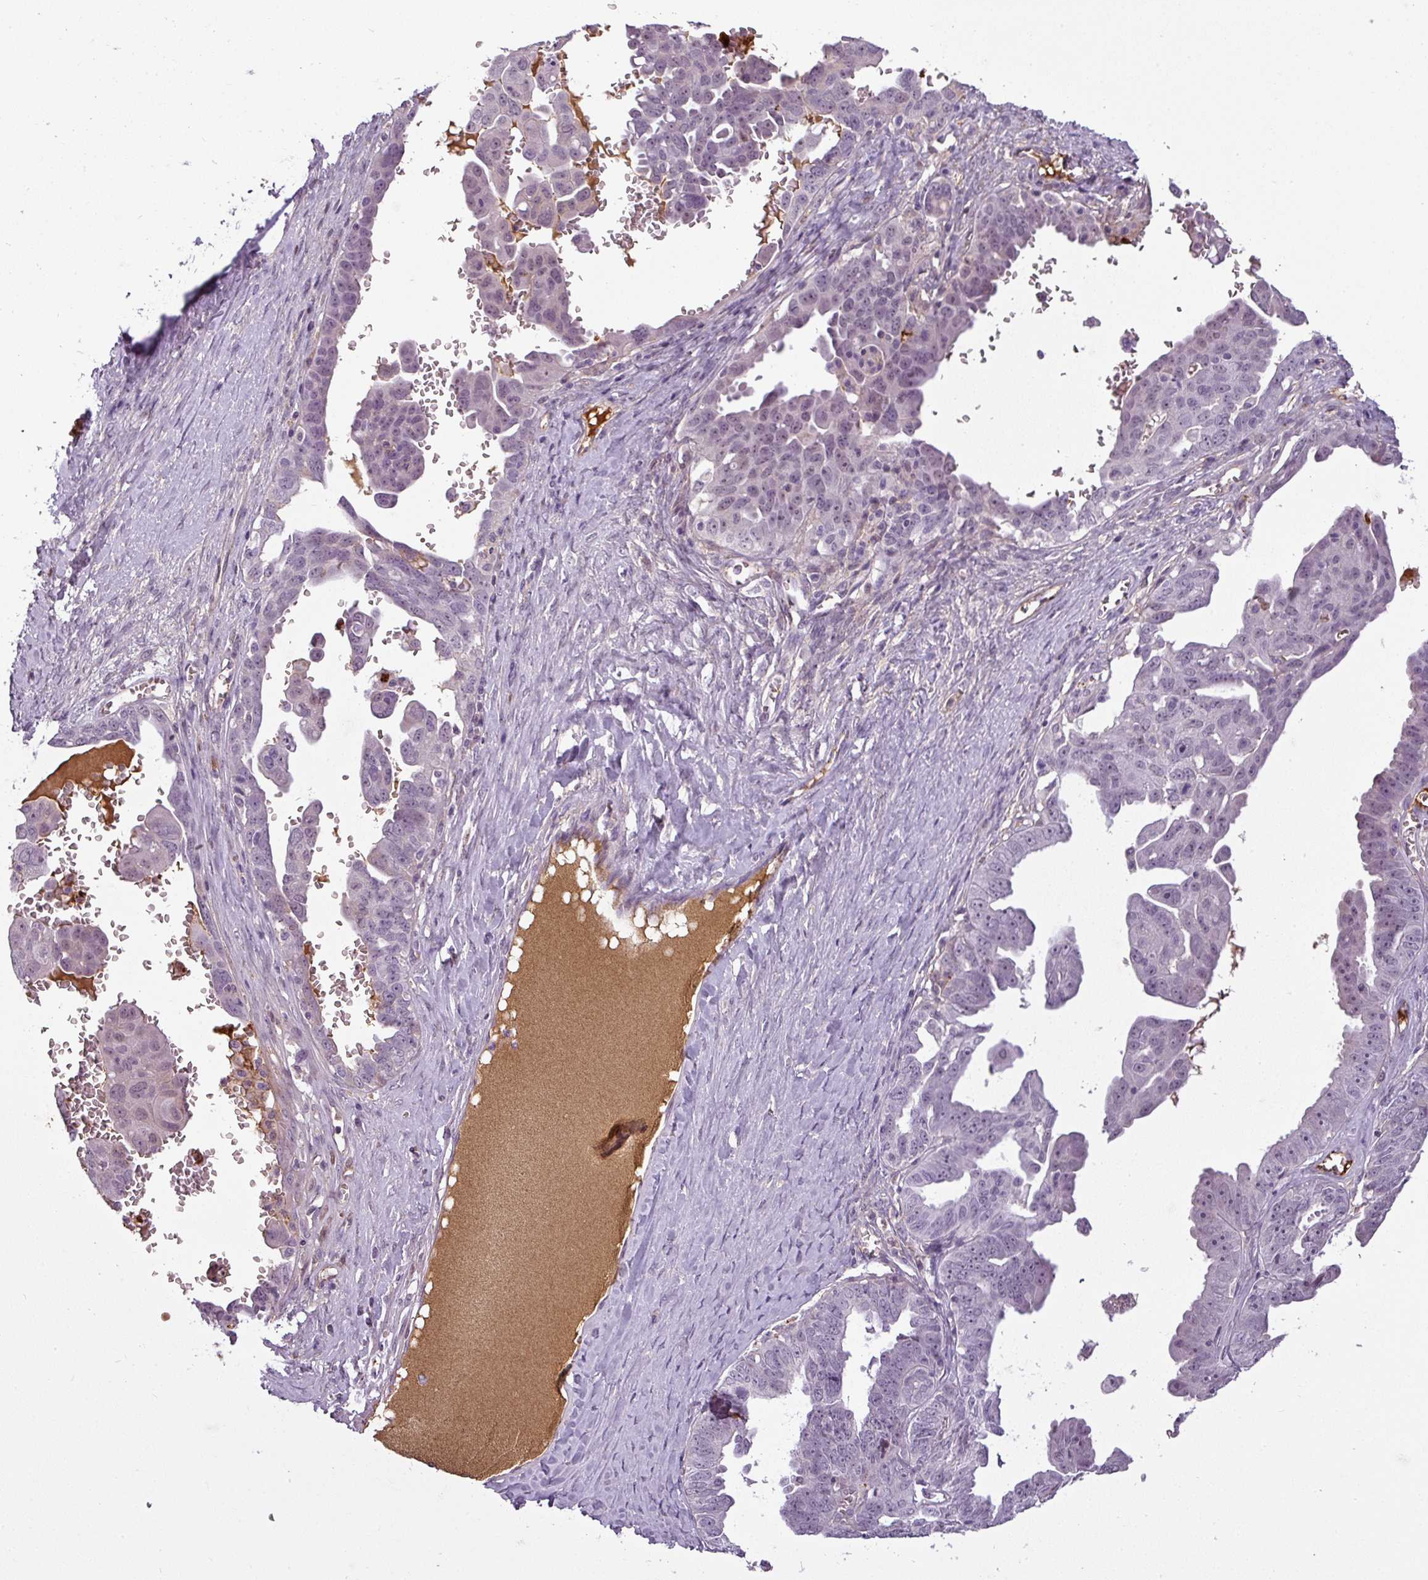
{"staining": {"intensity": "negative", "quantity": "none", "location": "none"}, "tissue": "ovarian cancer", "cell_type": "Tumor cells", "image_type": "cancer", "snomed": [{"axis": "morphology", "description": "Carcinoma, endometroid"}, {"axis": "topography", "description": "Ovary"}], "caption": "The photomicrograph displays no staining of tumor cells in ovarian cancer (endometroid carcinoma).", "gene": "APOC1", "patient": {"sex": "female", "age": 62}}